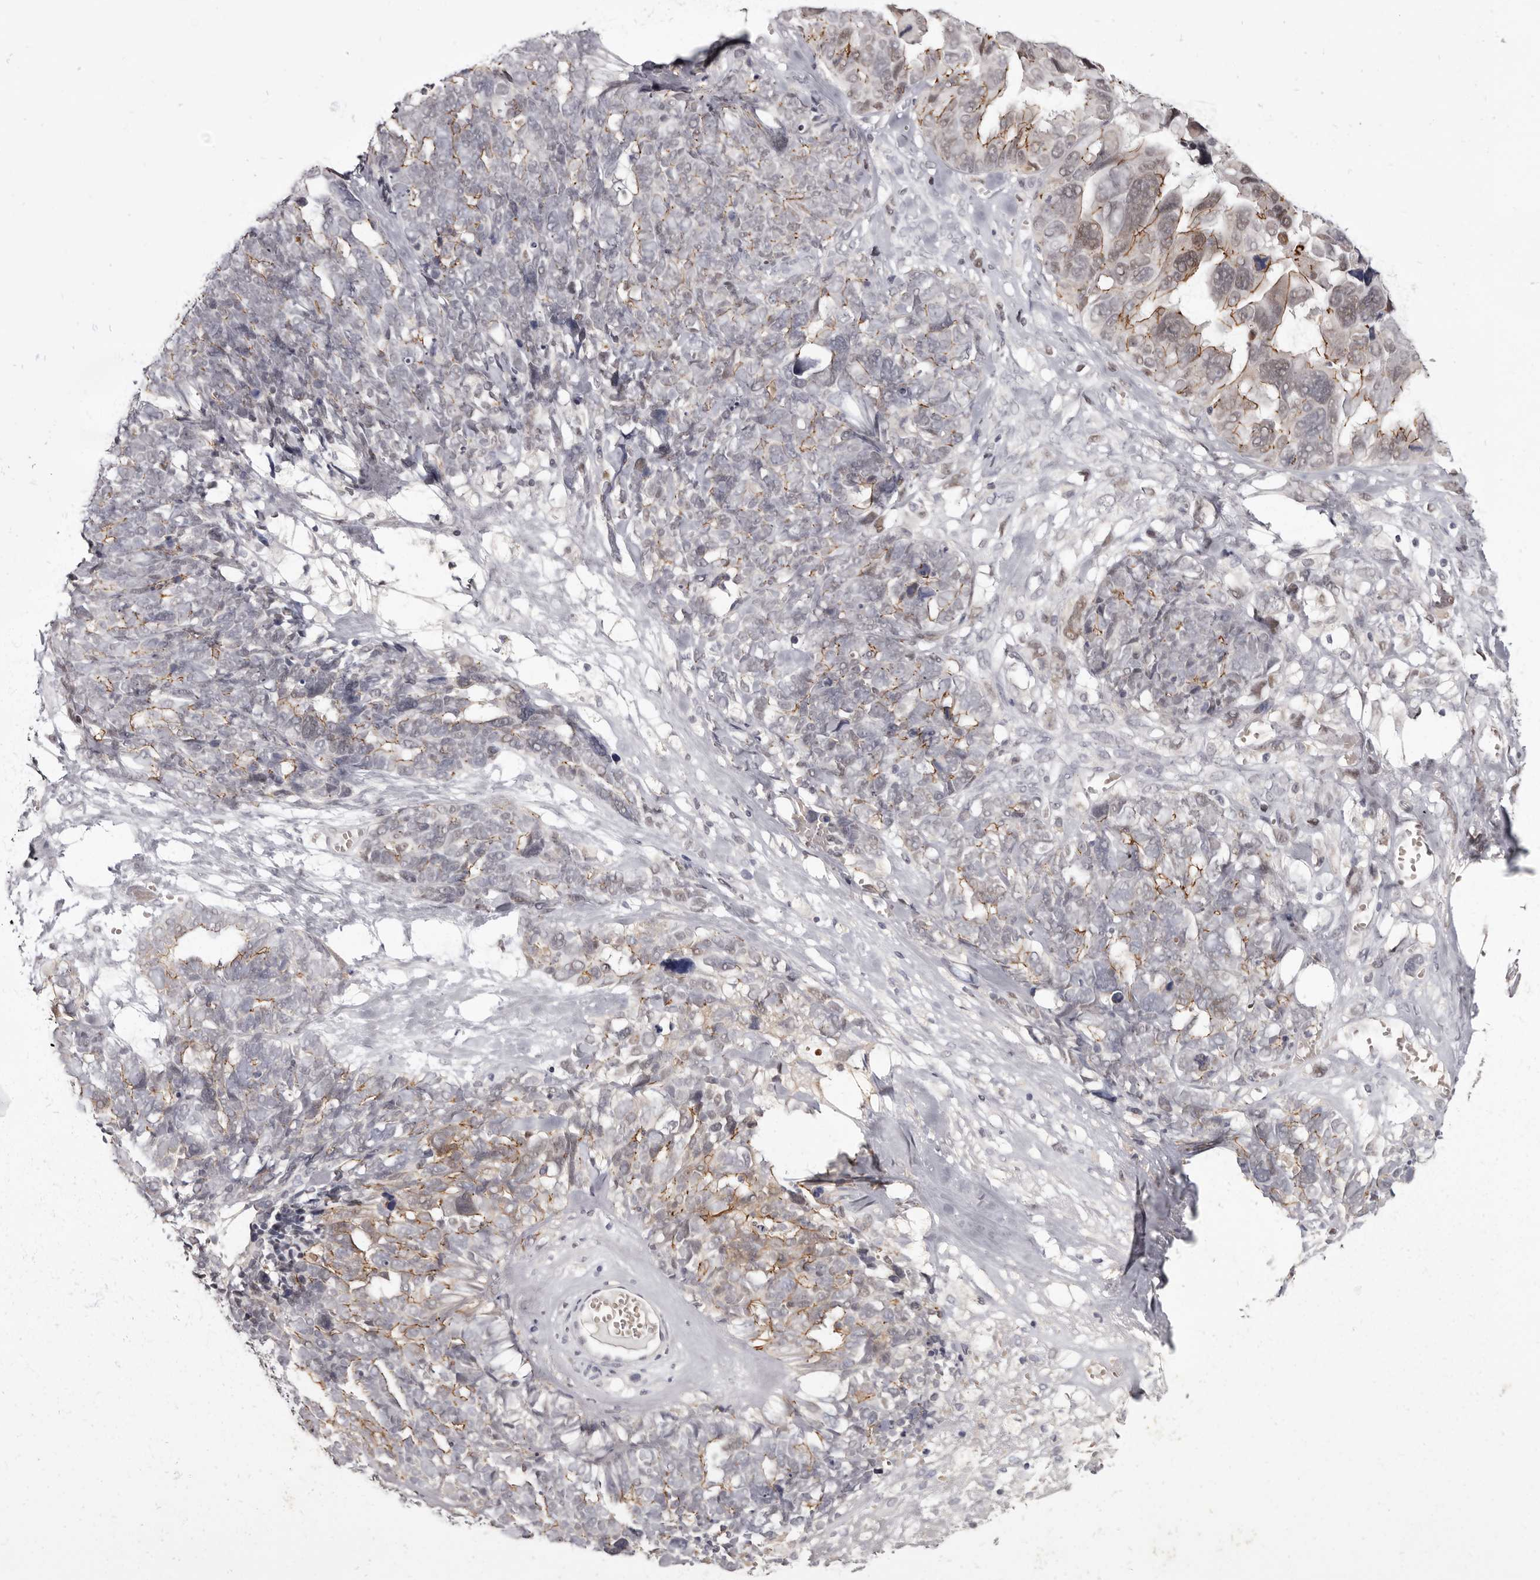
{"staining": {"intensity": "moderate", "quantity": "25%-75%", "location": "cytoplasmic/membranous,nuclear"}, "tissue": "ovarian cancer", "cell_type": "Tumor cells", "image_type": "cancer", "snomed": [{"axis": "morphology", "description": "Cystadenocarcinoma, serous, NOS"}, {"axis": "topography", "description": "Ovary"}], "caption": "Protein expression by immunohistochemistry (IHC) reveals moderate cytoplasmic/membranous and nuclear expression in about 25%-75% of tumor cells in ovarian cancer.", "gene": "CGN", "patient": {"sex": "female", "age": 79}}